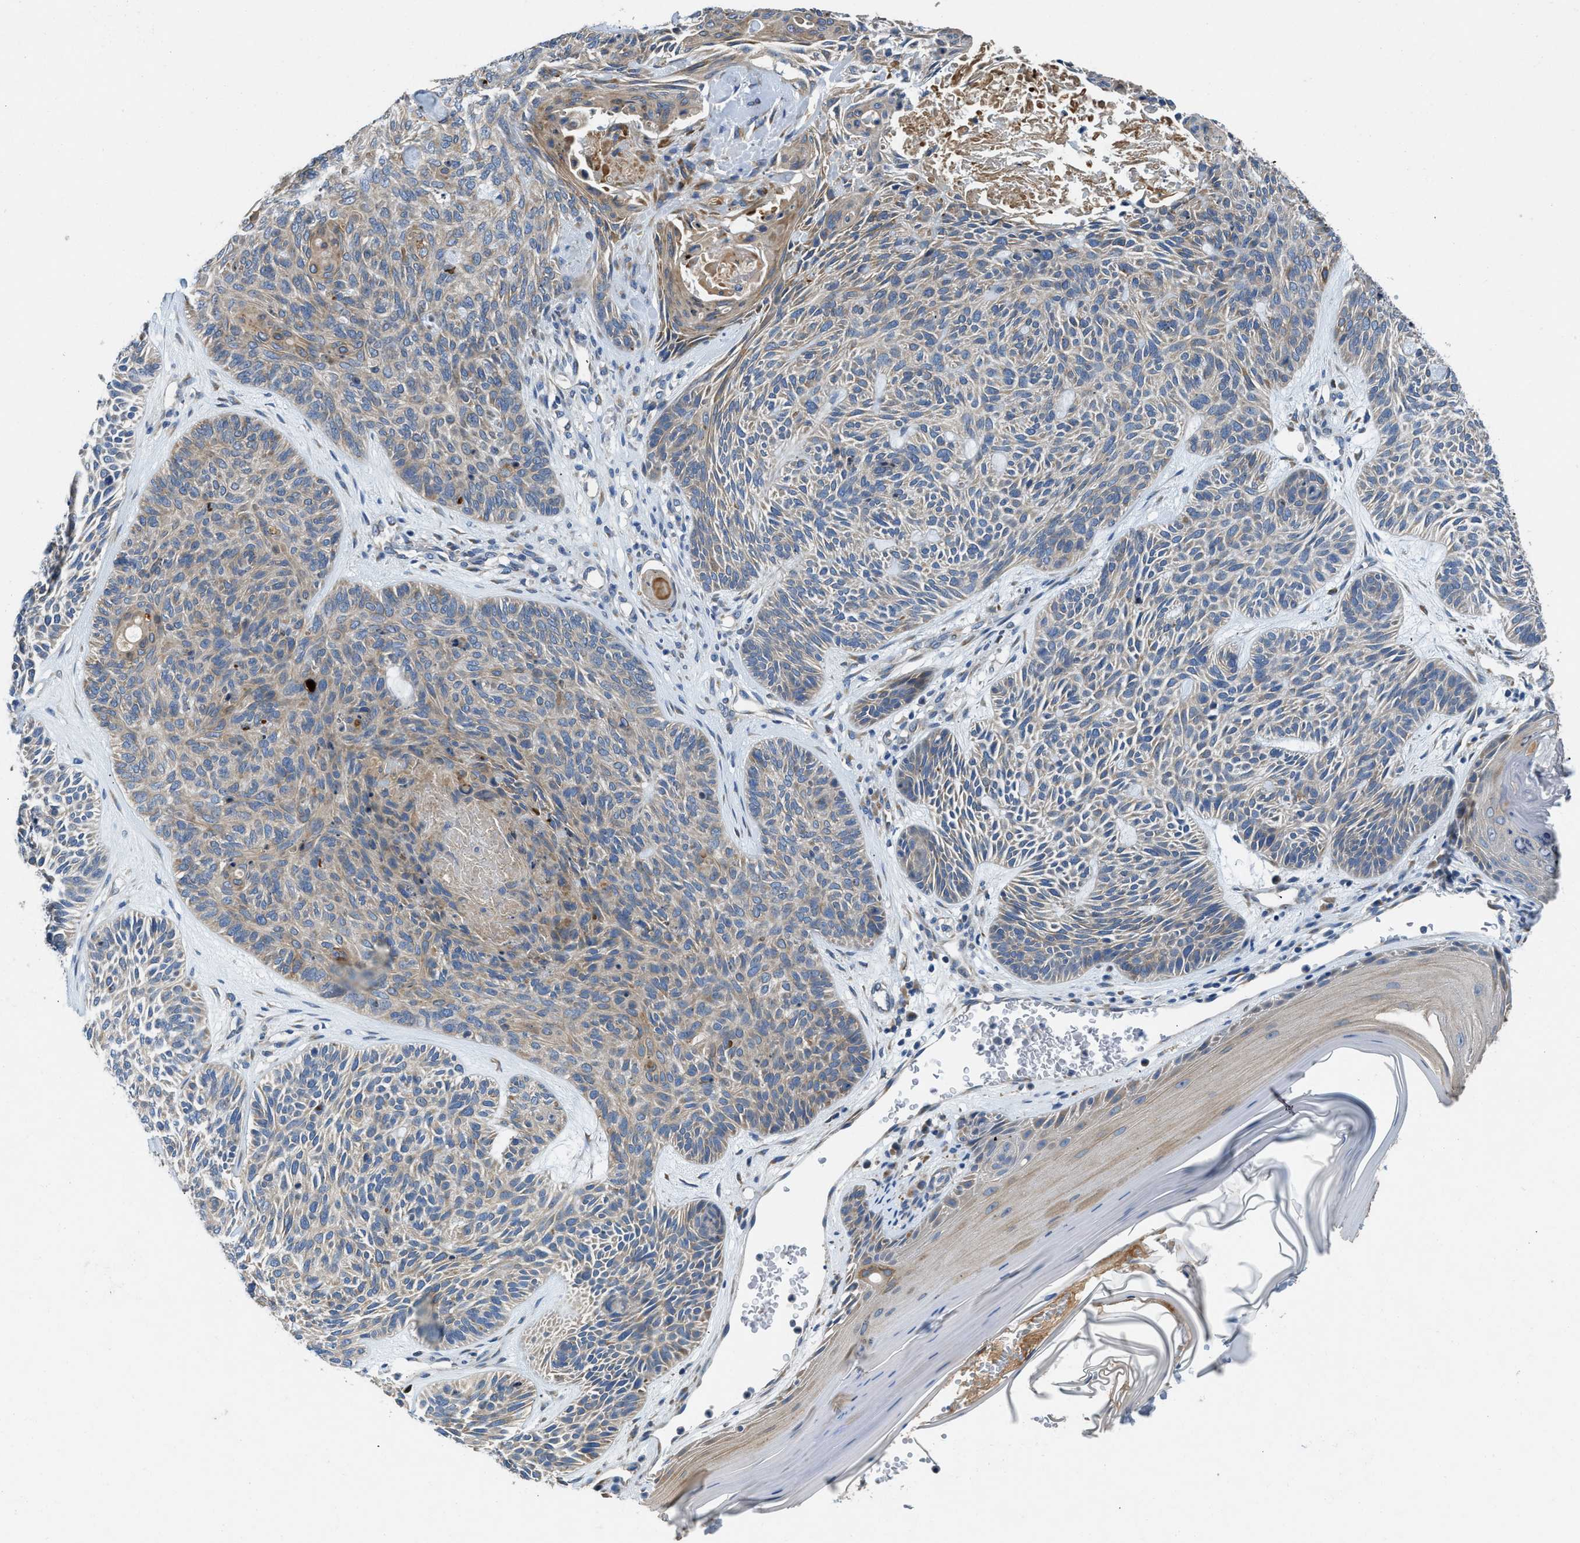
{"staining": {"intensity": "weak", "quantity": "25%-75%", "location": "cytoplasmic/membranous"}, "tissue": "skin cancer", "cell_type": "Tumor cells", "image_type": "cancer", "snomed": [{"axis": "morphology", "description": "Basal cell carcinoma"}, {"axis": "topography", "description": "Skin"}], "caption": "Immunohistochemical staining of human skin cancer demonstrates weak cytoplasmic/membranous protein expression in approximately 25%-75% of tumor cells. (IHC, brightfield microscopy, high magnification).", "gene": "GGCX", "patient": {"sex": "male", "age": 55}}